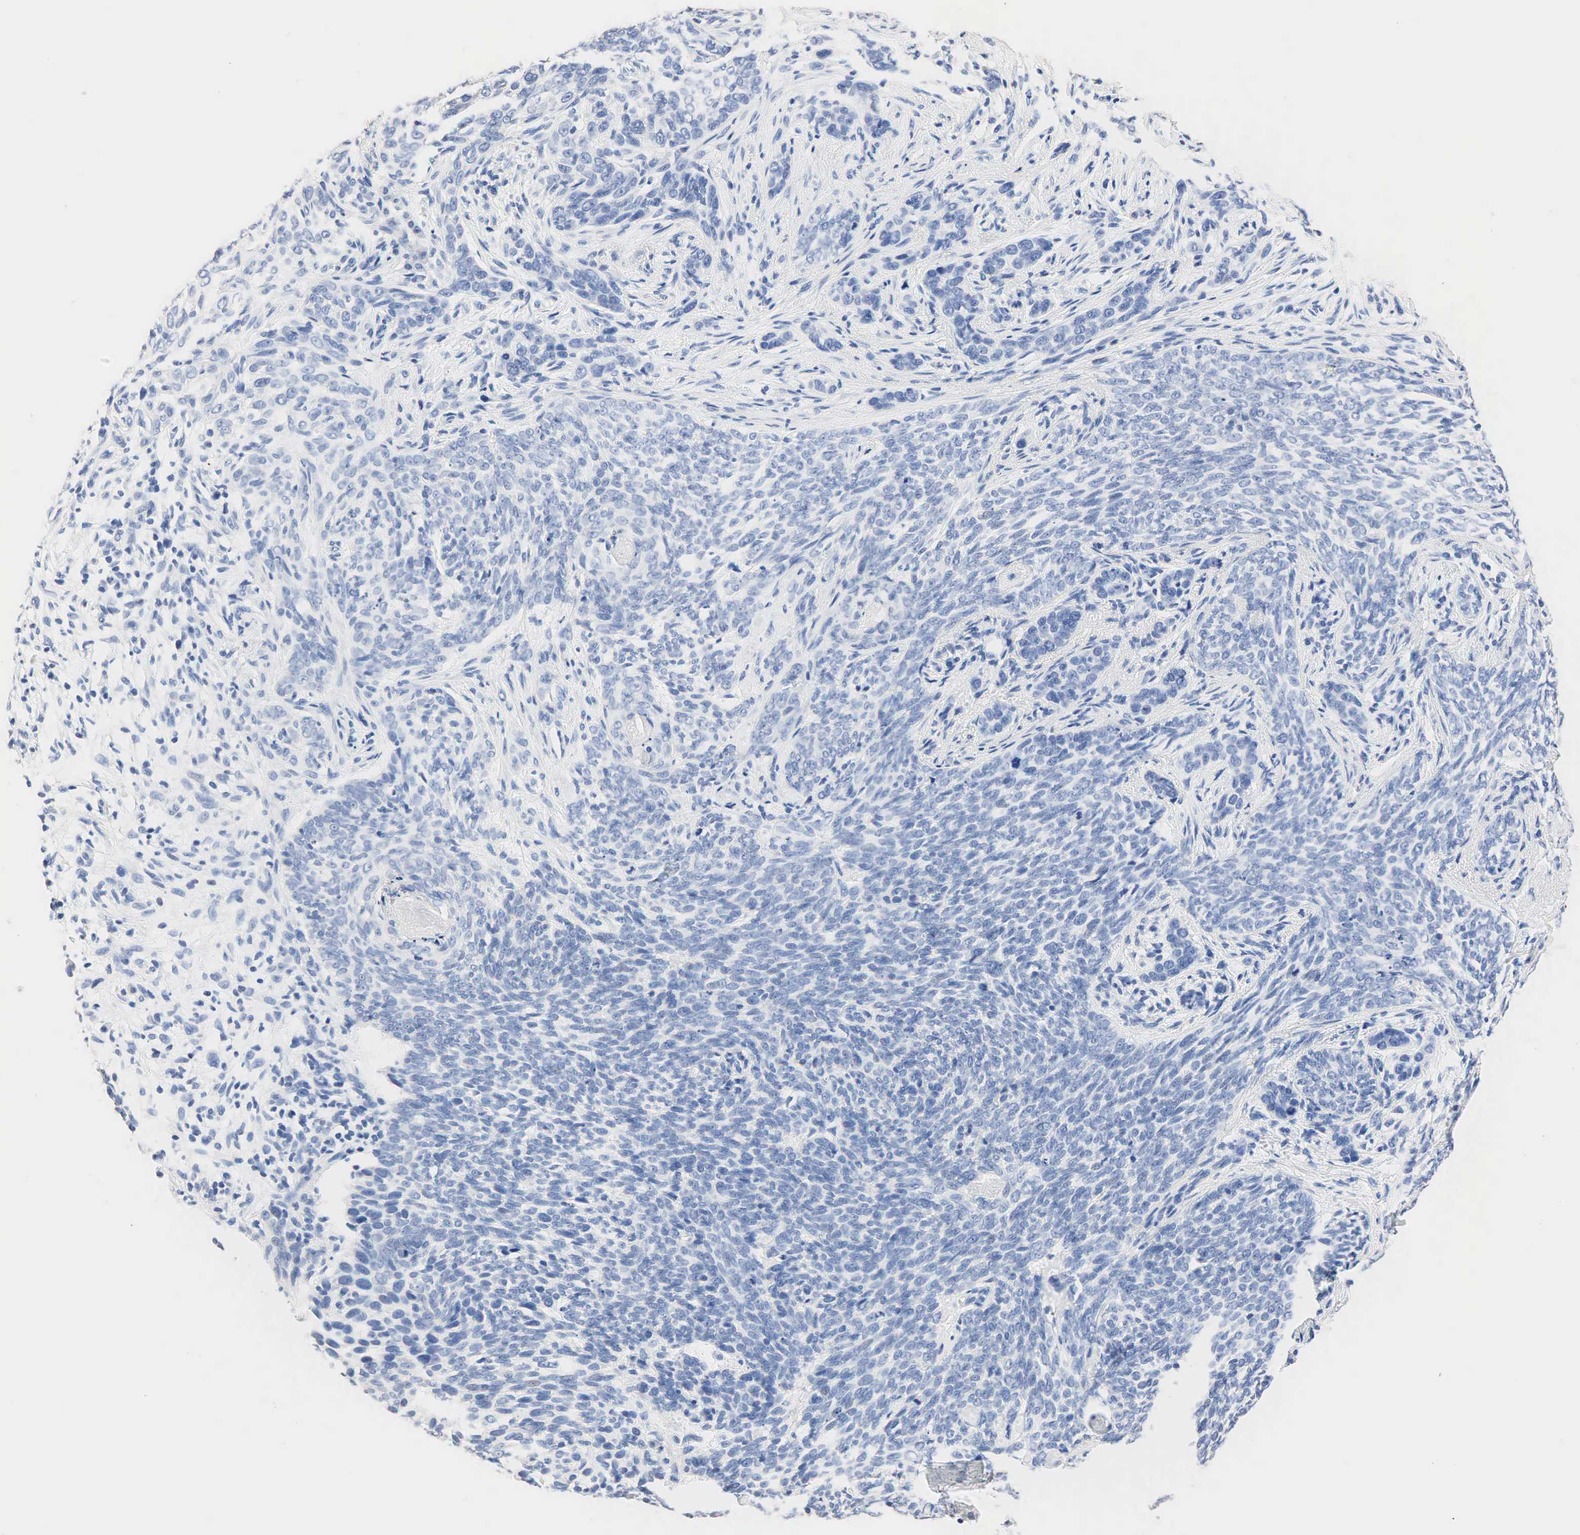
{"staining": {"intensity": "negative", "quantity": "none", "location": "none"}, "tissue": "skin cancer", "cell_type": "Tumor cells", "image_type": "cancer", "snomed": [{"axis": "morphology", "description": "Basal cell carcinoma"}, {"axis": "topography", "description": "Skin"}], "caption": "Tumor cells are negative for protein expression in human skin cancer. (DAB (3,3'-diaminobenzidine) immunohistochemistry with hematoxylin counter stain).", "gene": "SST", "patient": {"sex": "male", "age": 89}}